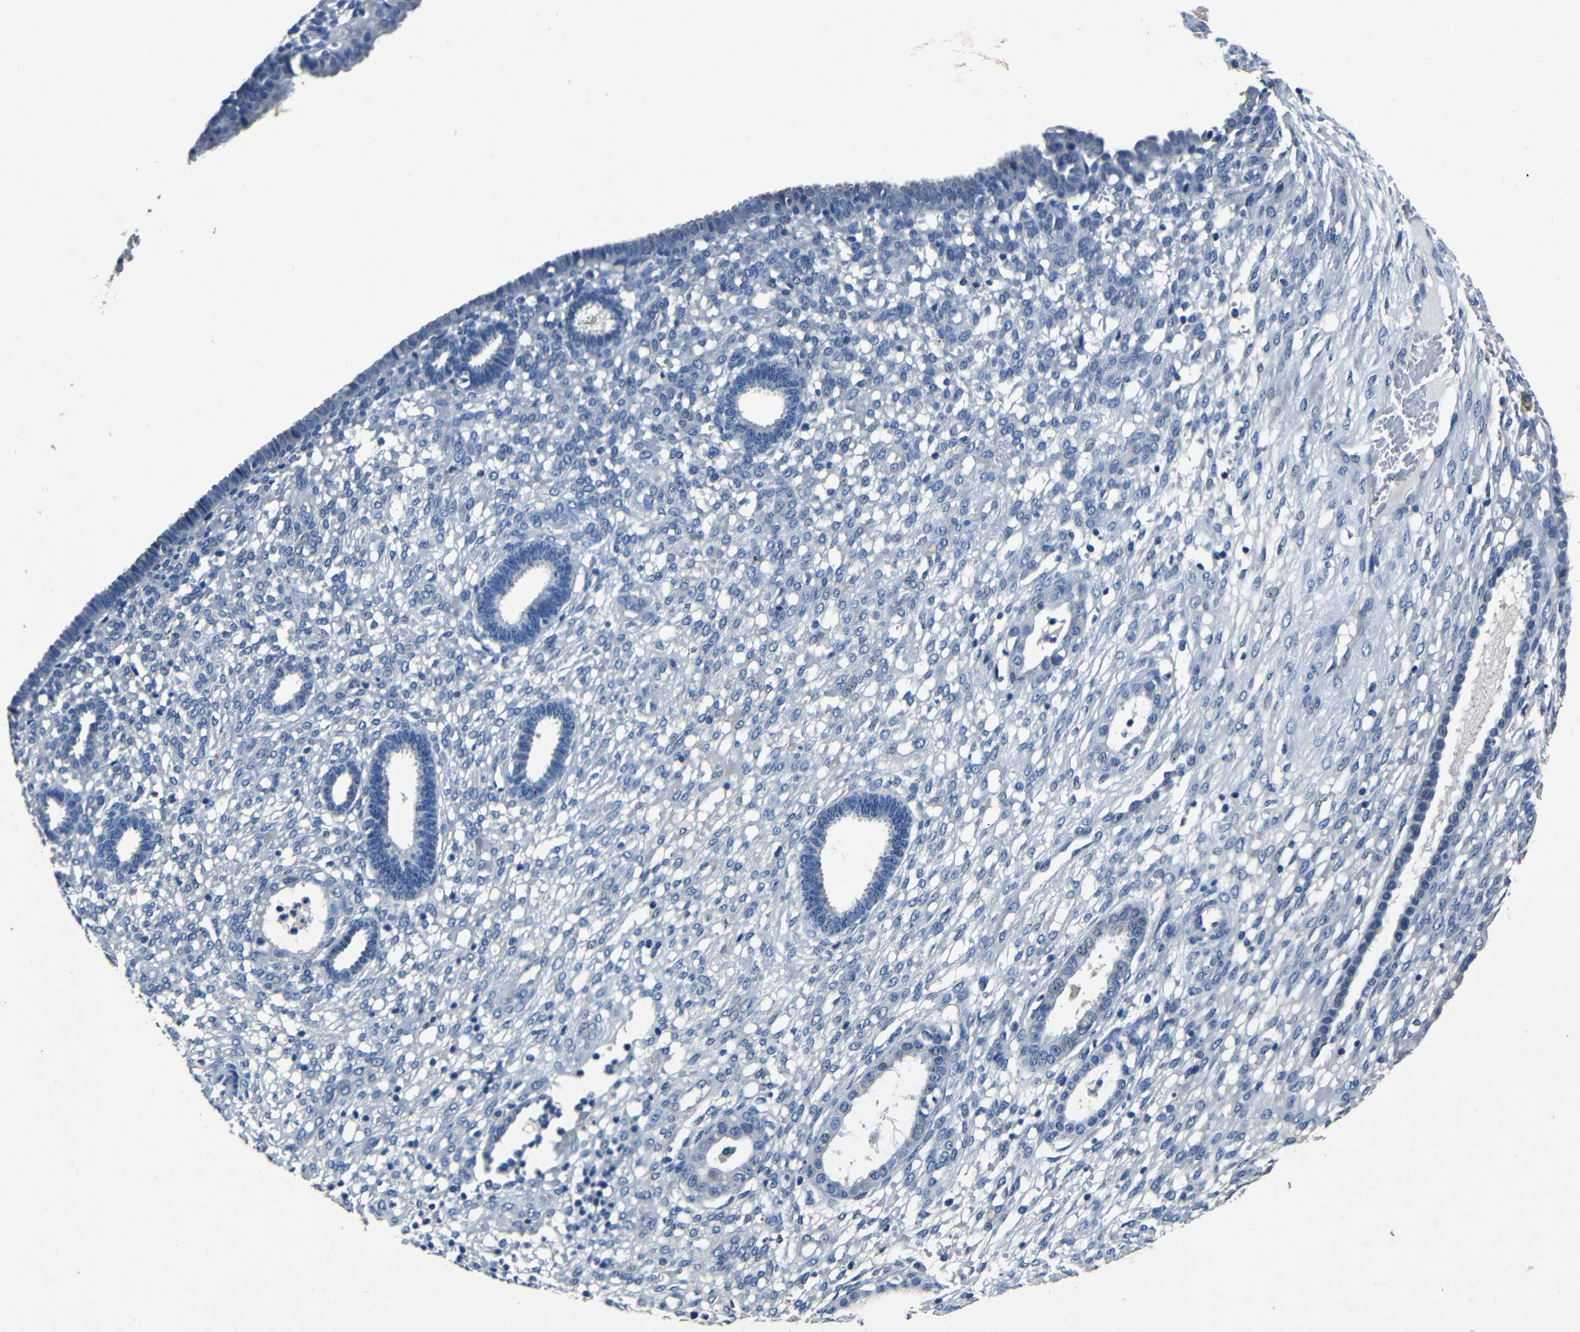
{"staining": {"intensity": "negative", "quantity": "none", "location": "none"}, "tissue": "endometrium", "cell_type": "Cells in endometrial stroma", "image_type": "normal", "snomed": [{"axis": "morphology", "description": "Normal tissue, NOS"}, {"axis": "topography", "description": "Endometrium"}], "caption": "Immunohistochemistry (IHC) of unremarkable human endometrium shows no positivity in cells in endometrial stroma.", "gene": "NCMAP", "patient": {"sex": "female", "age": 61}}